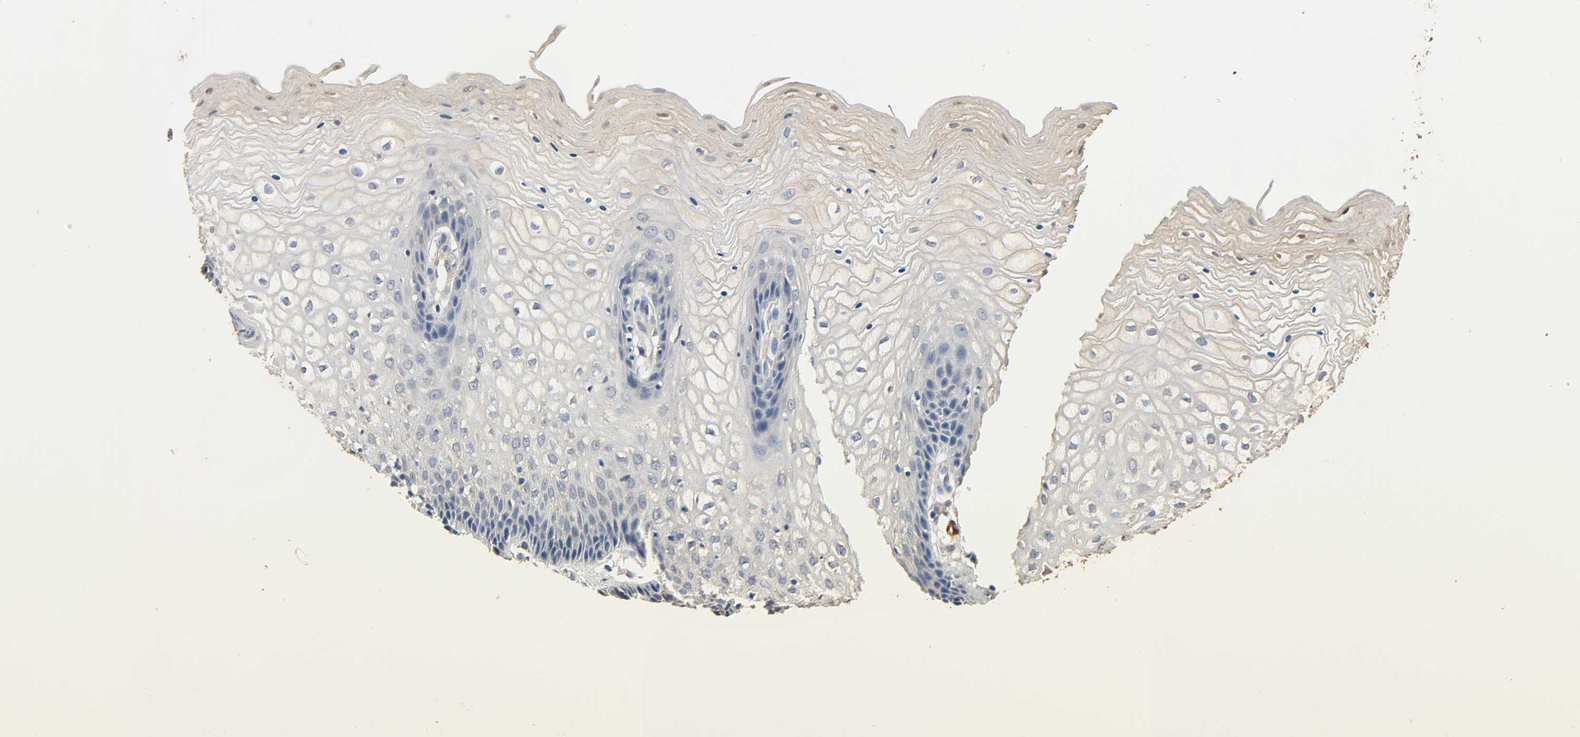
{"staining": {"intensity": "negative", "quantity": "none", "location": "none"}, "tissue": "vagina", "cell_type": "Squamous epithelial cells", "image_type": "normal", "snomed": [{"axis": "morphology", "description": "Normal tissue, NOS"}, {"axis": "topography", "description": "Vagina"}], "caption": "Immunohistochemistry of unremarkable vagina exhibits no expression in squamous epithelial cells.", "gene": "GSTA1", "patient": {"sex": "female", "age": 34}}